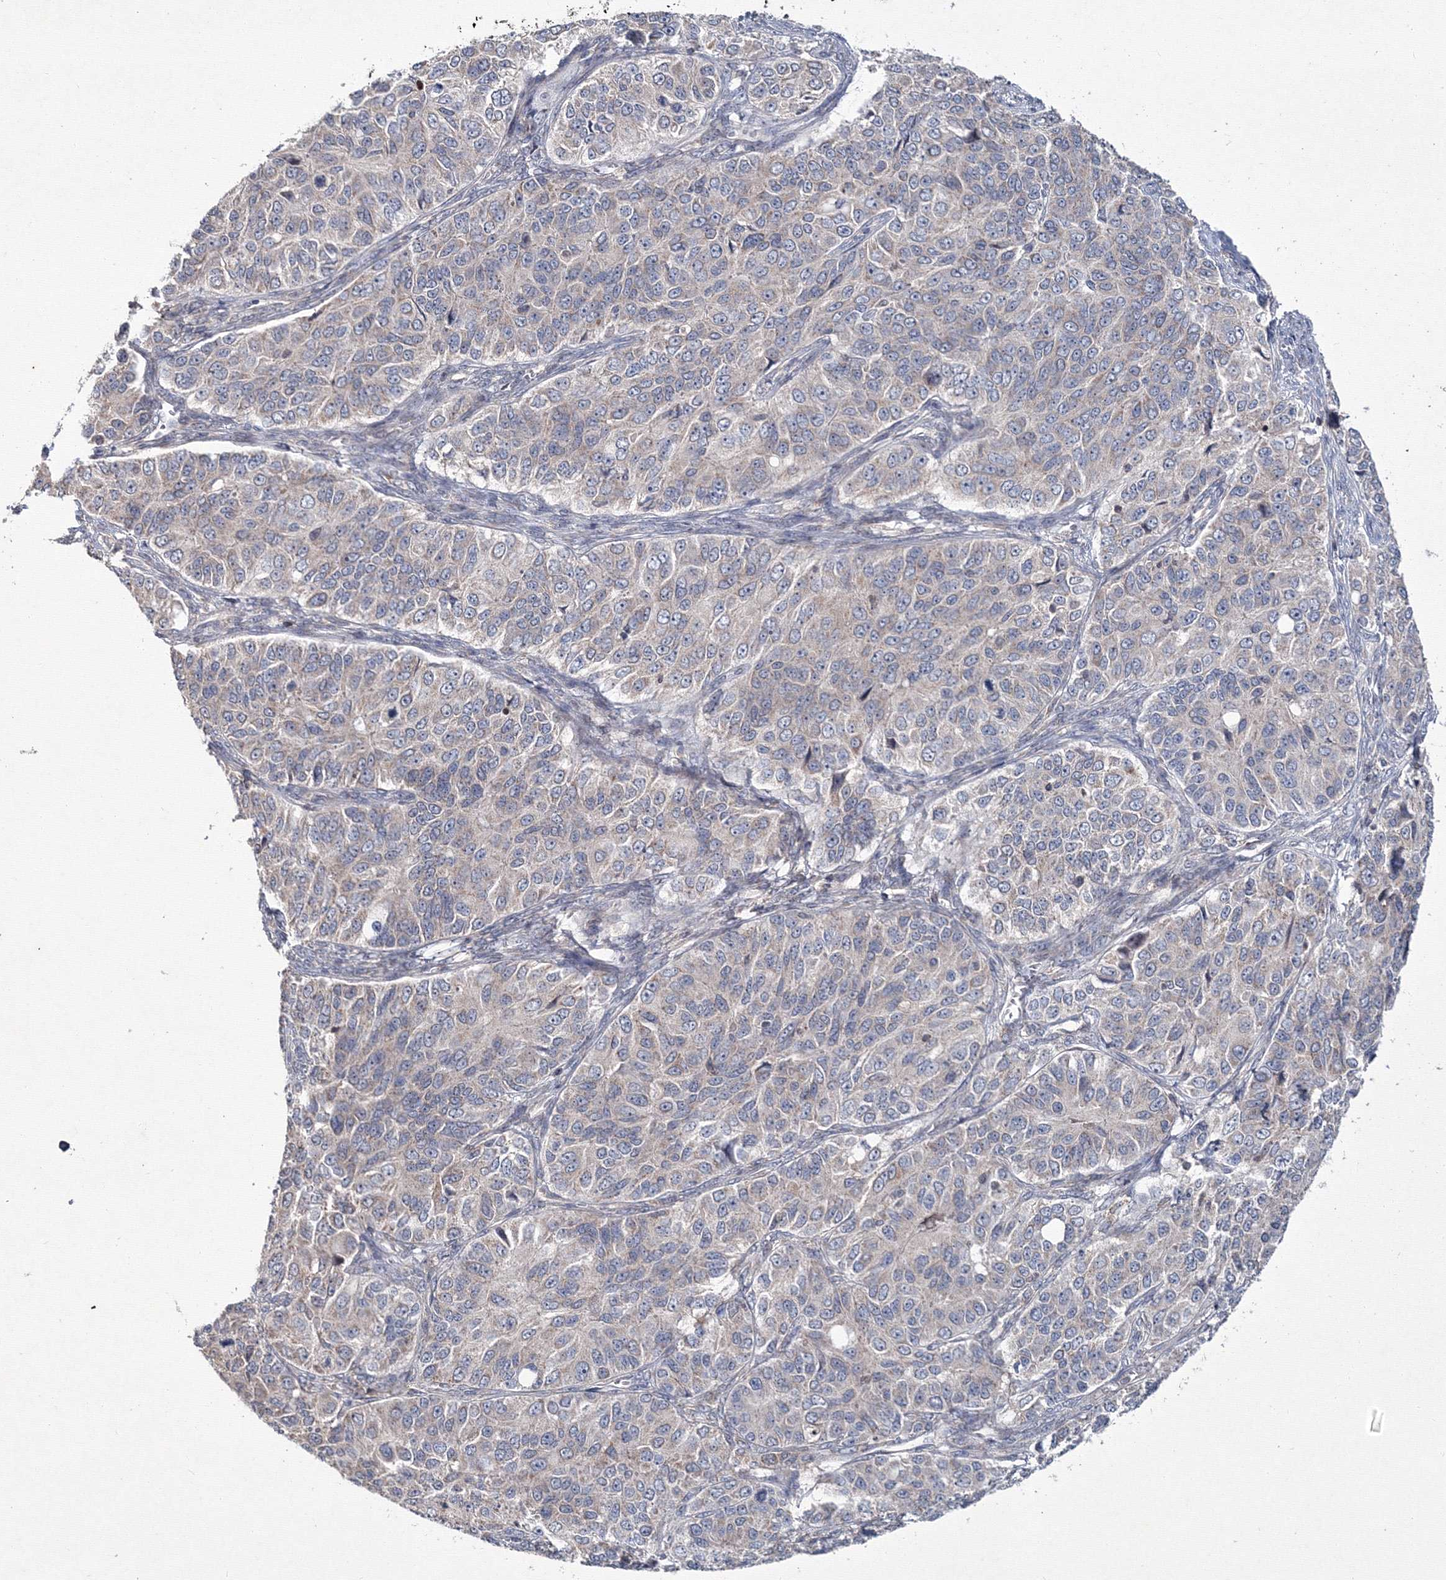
{"staining": {"intensity": "negative", "quantity": "none", "location": "none"}, "tissue": "ovarian cancer", "cell_type": "Tumor cells", "image_type": "cancer", "snomed": [{"axis": "morphology", "description": "Carcinoma, endometroid"}, {"axis": "topography", "description": "Ovary"}], "caption": "High magnification brightfield microscopy of endometroid carcinoma (ovarian) stained with DAB (3,3'-diaminobenzidine) (brown) and counterstained with hematoxylin (blue): tumor cells show no significant expression.", "gene": "MKRN2", "patient": {"sex": "female", "age": 51}}